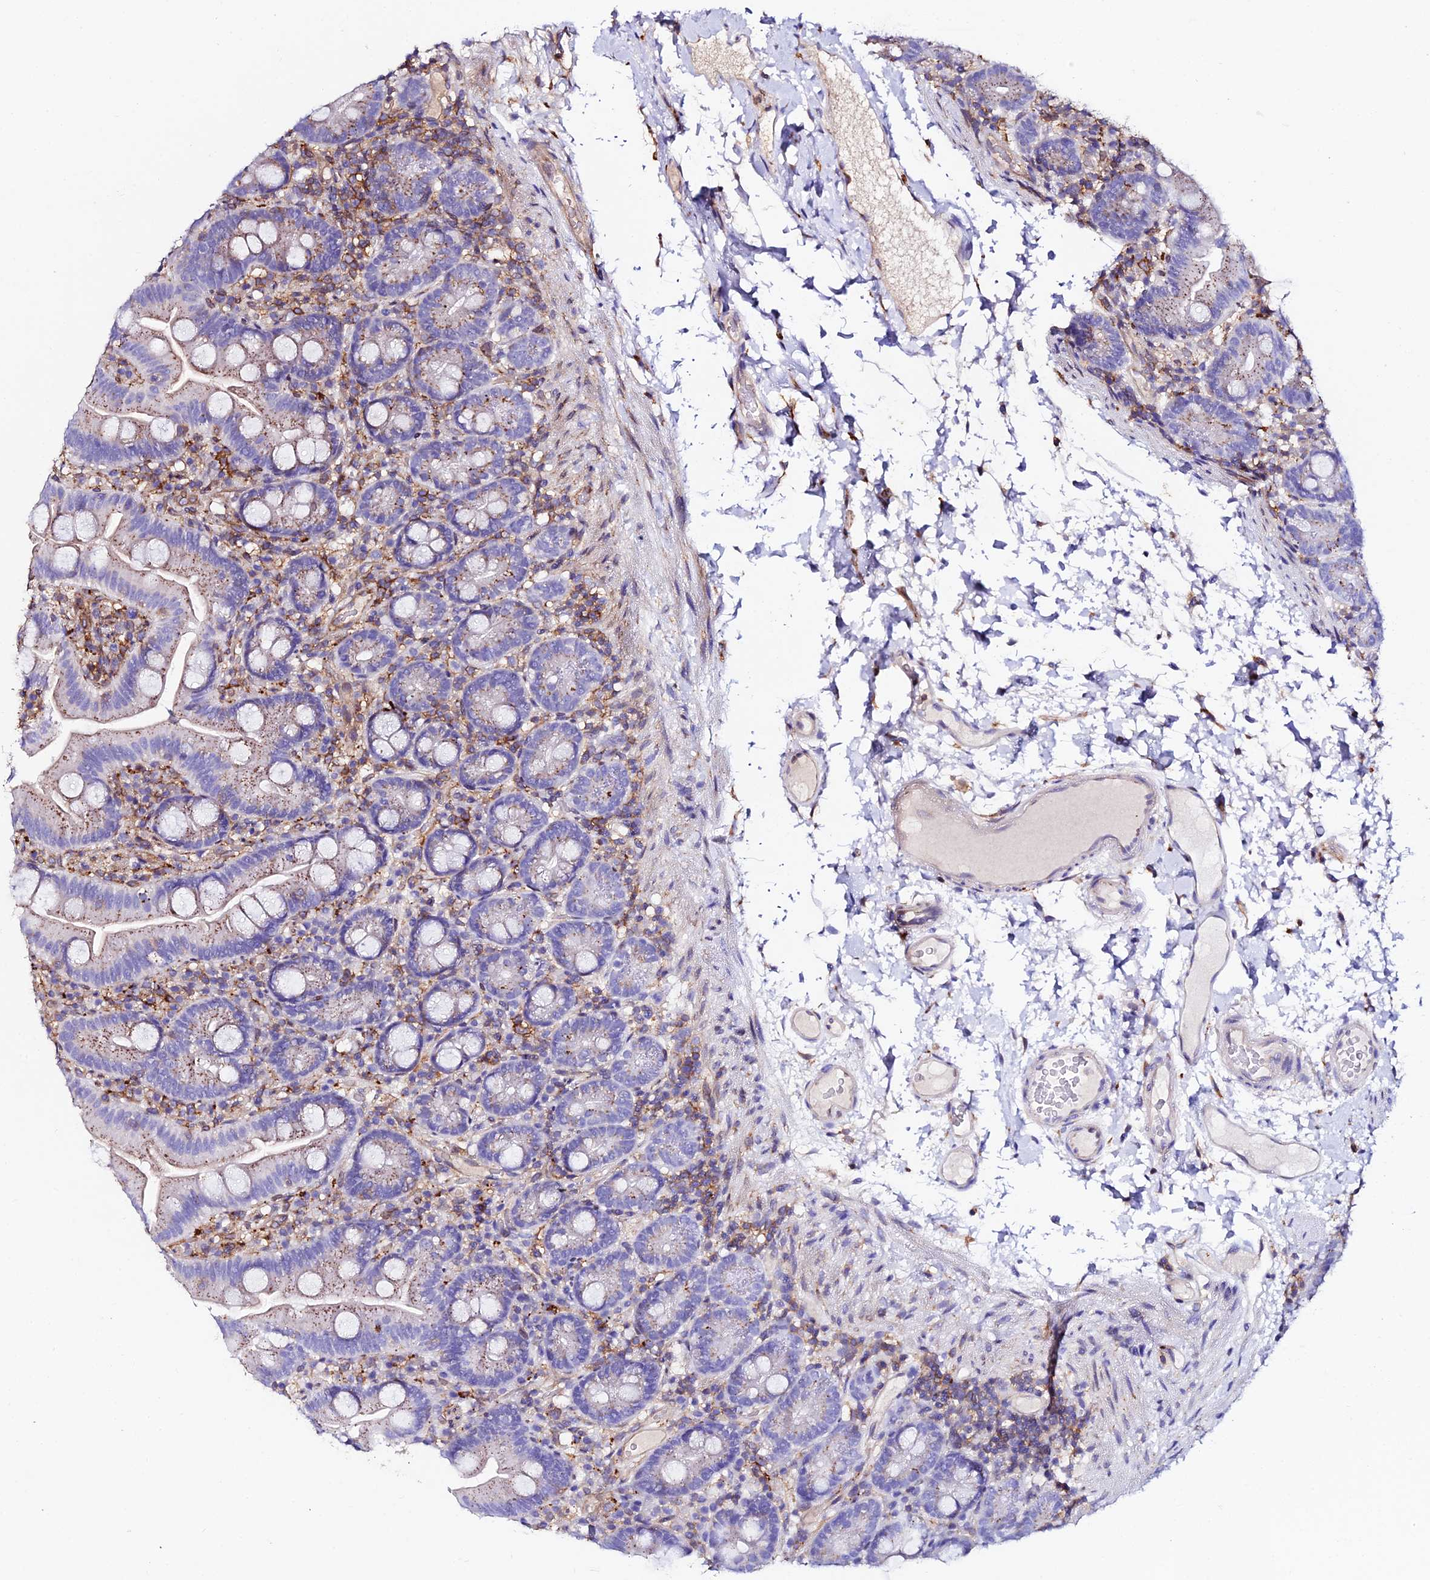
{"staining": {"intensity": "weak", "quantity": "<25%", "location": "cytoplasmic/membranous"}, "tissue": "small intestine", "cell_type": "Glandular cells", "image_type": "normal", "snomed": [{"axis": "morphology", "description": "Normal tissue, NOS"}, {"axis": "topography", "description": "Small intestine"}], "caption": "The IHC micrograph has no significant staining in glandular cells of small intestine. The staining was performed using DAB (3,3'-diaminobenzidine) to visualize the protein expression in brown, while the nuclei were stained in blue with hematoxylin (Magnification: 20x).", "gene": "TRPV2", "patient": {"sex": "female", "age": 68}}